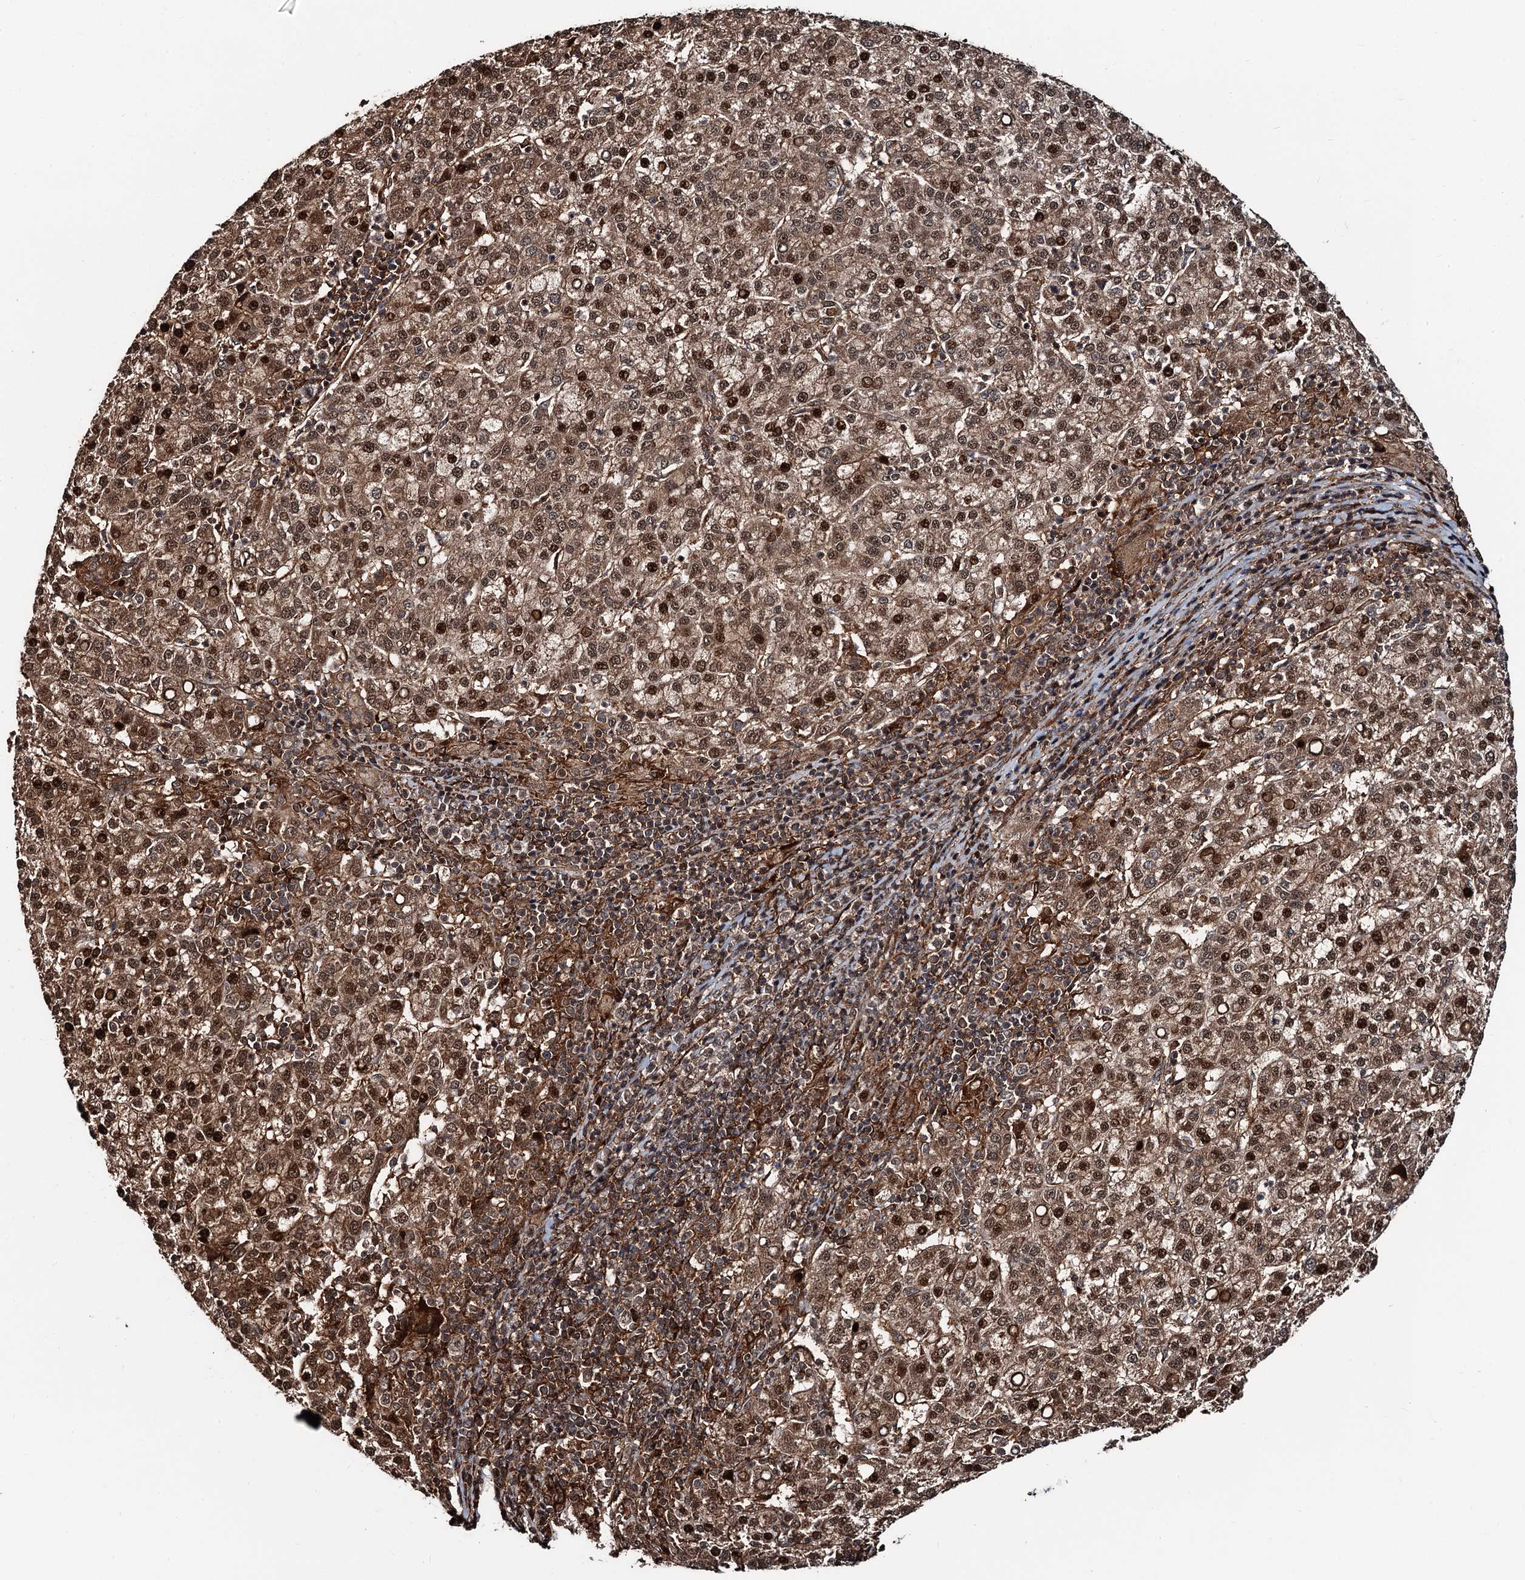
{"staining": {"intensity": "strong", "quantity": ">75%", "location": "cytoplasmic/membranous,nuclear"}, "tissue": "liver cancer", "cell_type": "Tumor cells", "image_type": "cancer", "snomed": [{"axis": "morphology", "description": "Carcinoma, Hepatocellular, NOS"}, {"axis": "topography", "description": "Liver"}], "caption": "Liver cancer (hepatocellular carcinoma) was stained to show a protein in brown. There is high levels of strong cytoplasmic/membranous and nuclear expression in approximately >75% of tumor cells.", "gene": "SNRNP25", "patient": {"sex": "female", "age": 58}}